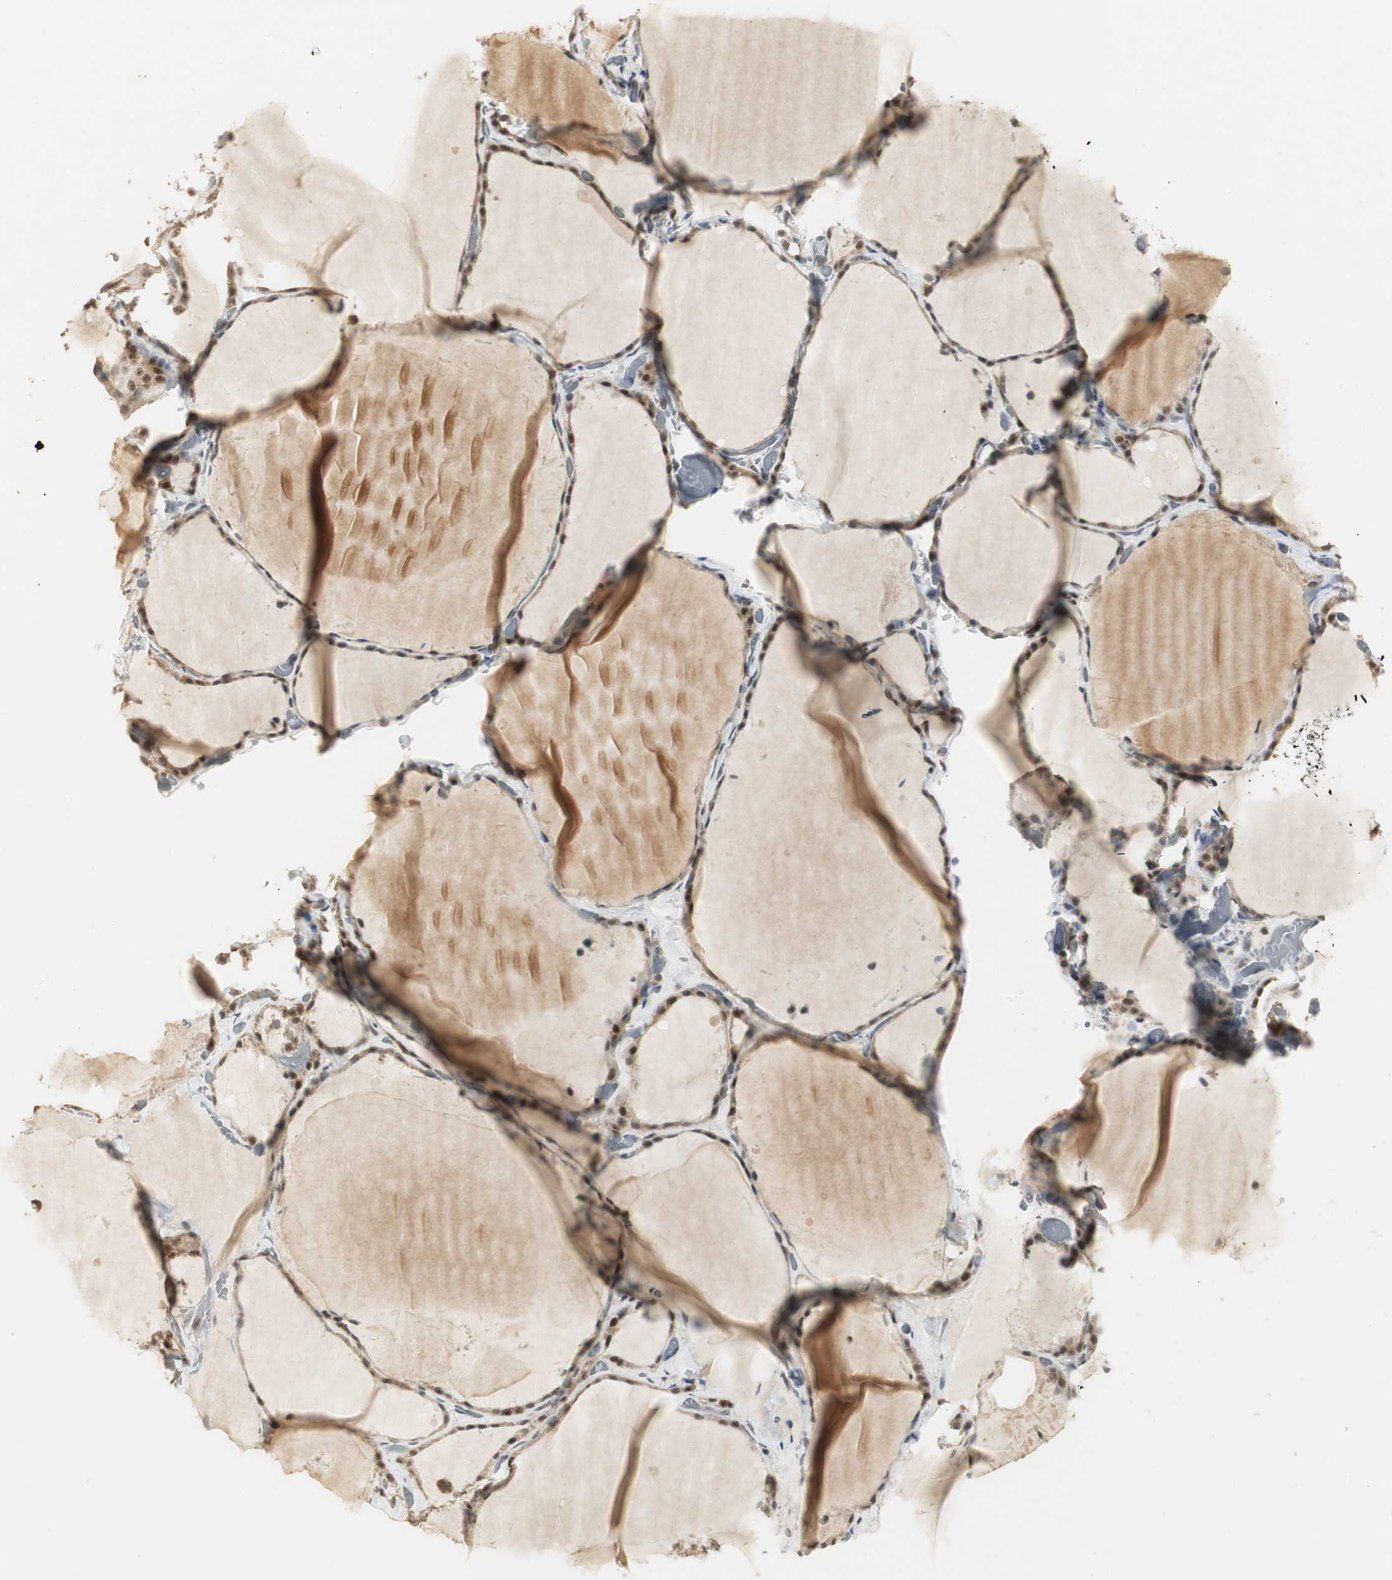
{"staining": {"intensity": "moderate", "quantity": "25%-75%", "location": "nuclear"}, "tissue": "thyroid gland", "cell_type": "Glandular cells", "image_type": "normal", "snomed": [{"axis": "morphology", "description": "Normal tissue, NOS"}, {"axis": "topography", "description": "Thyroid gland"}], "caption": "Brown immunohistochemical staining in benign human thyroid gland displays moderate nuclear positivity in approximately 25%-75% of glandular cells.", "gene": "ELOA", "patient": {"sex": "female", "age": 22}}